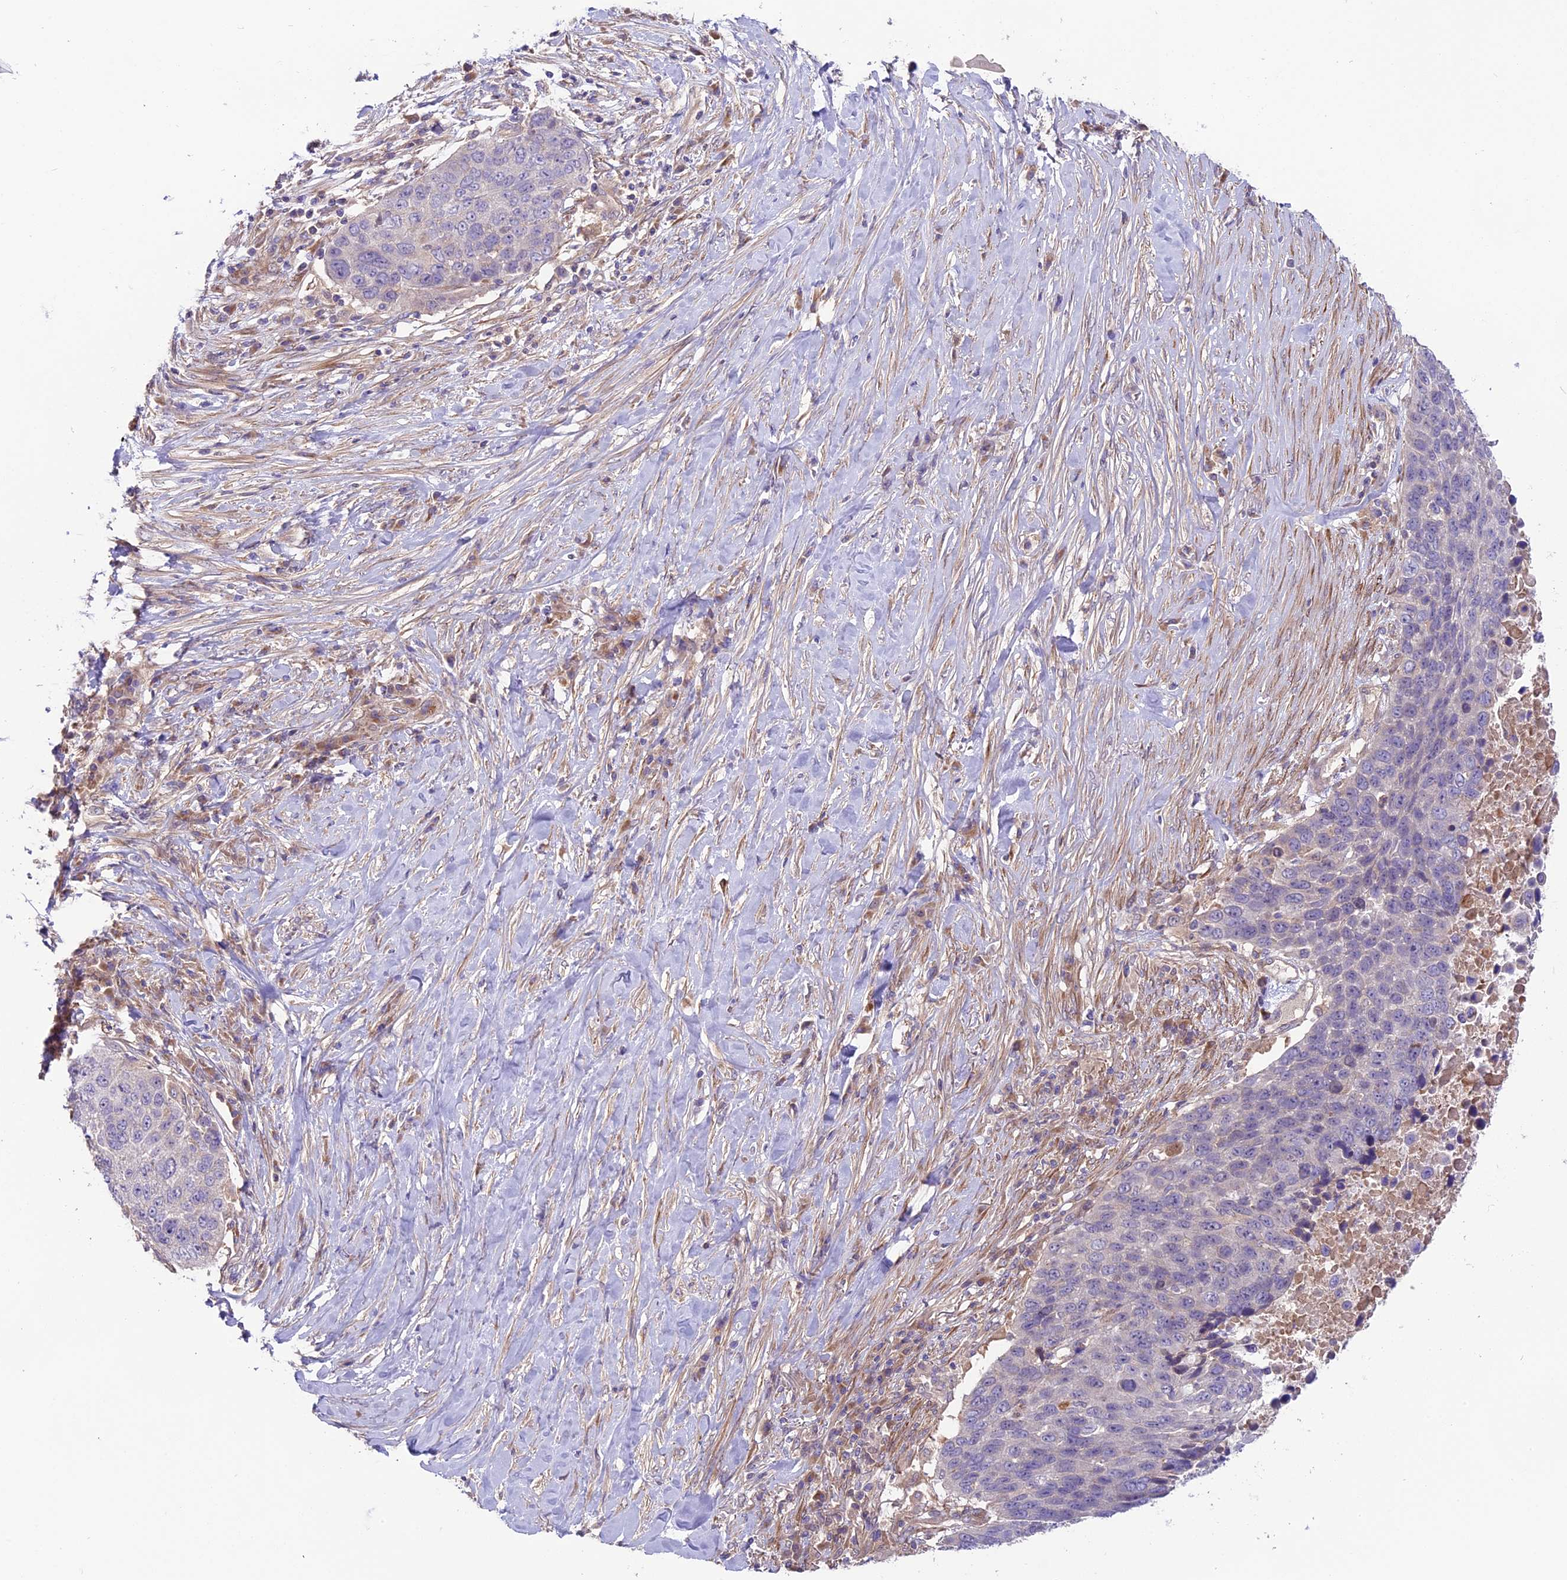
{"staining": {"intensity": "negative", "quantity": "none", "location": "none"}, "tissue": "lung cancer", "cell_type": "Tumor cells", "image_type": "cancer", "snomed": [{"axis": "morphology", "description": "Normal tissue, NOS"}, {"axis": "morphology", "description": "Squamous cell carcinoma, NOS"}, {"axis": "topography", "description": "Lymph node"}, {"axis": "topography", "description": "Lung"}], "caption": "An IHC photomicrograph of squamous cell carcinoma (lung) is shown. There is no staining in tumor cells of squamous cell carcinoma (lung).", "gene": "COG8", "patient": {"sex": "male", "age": 66}}